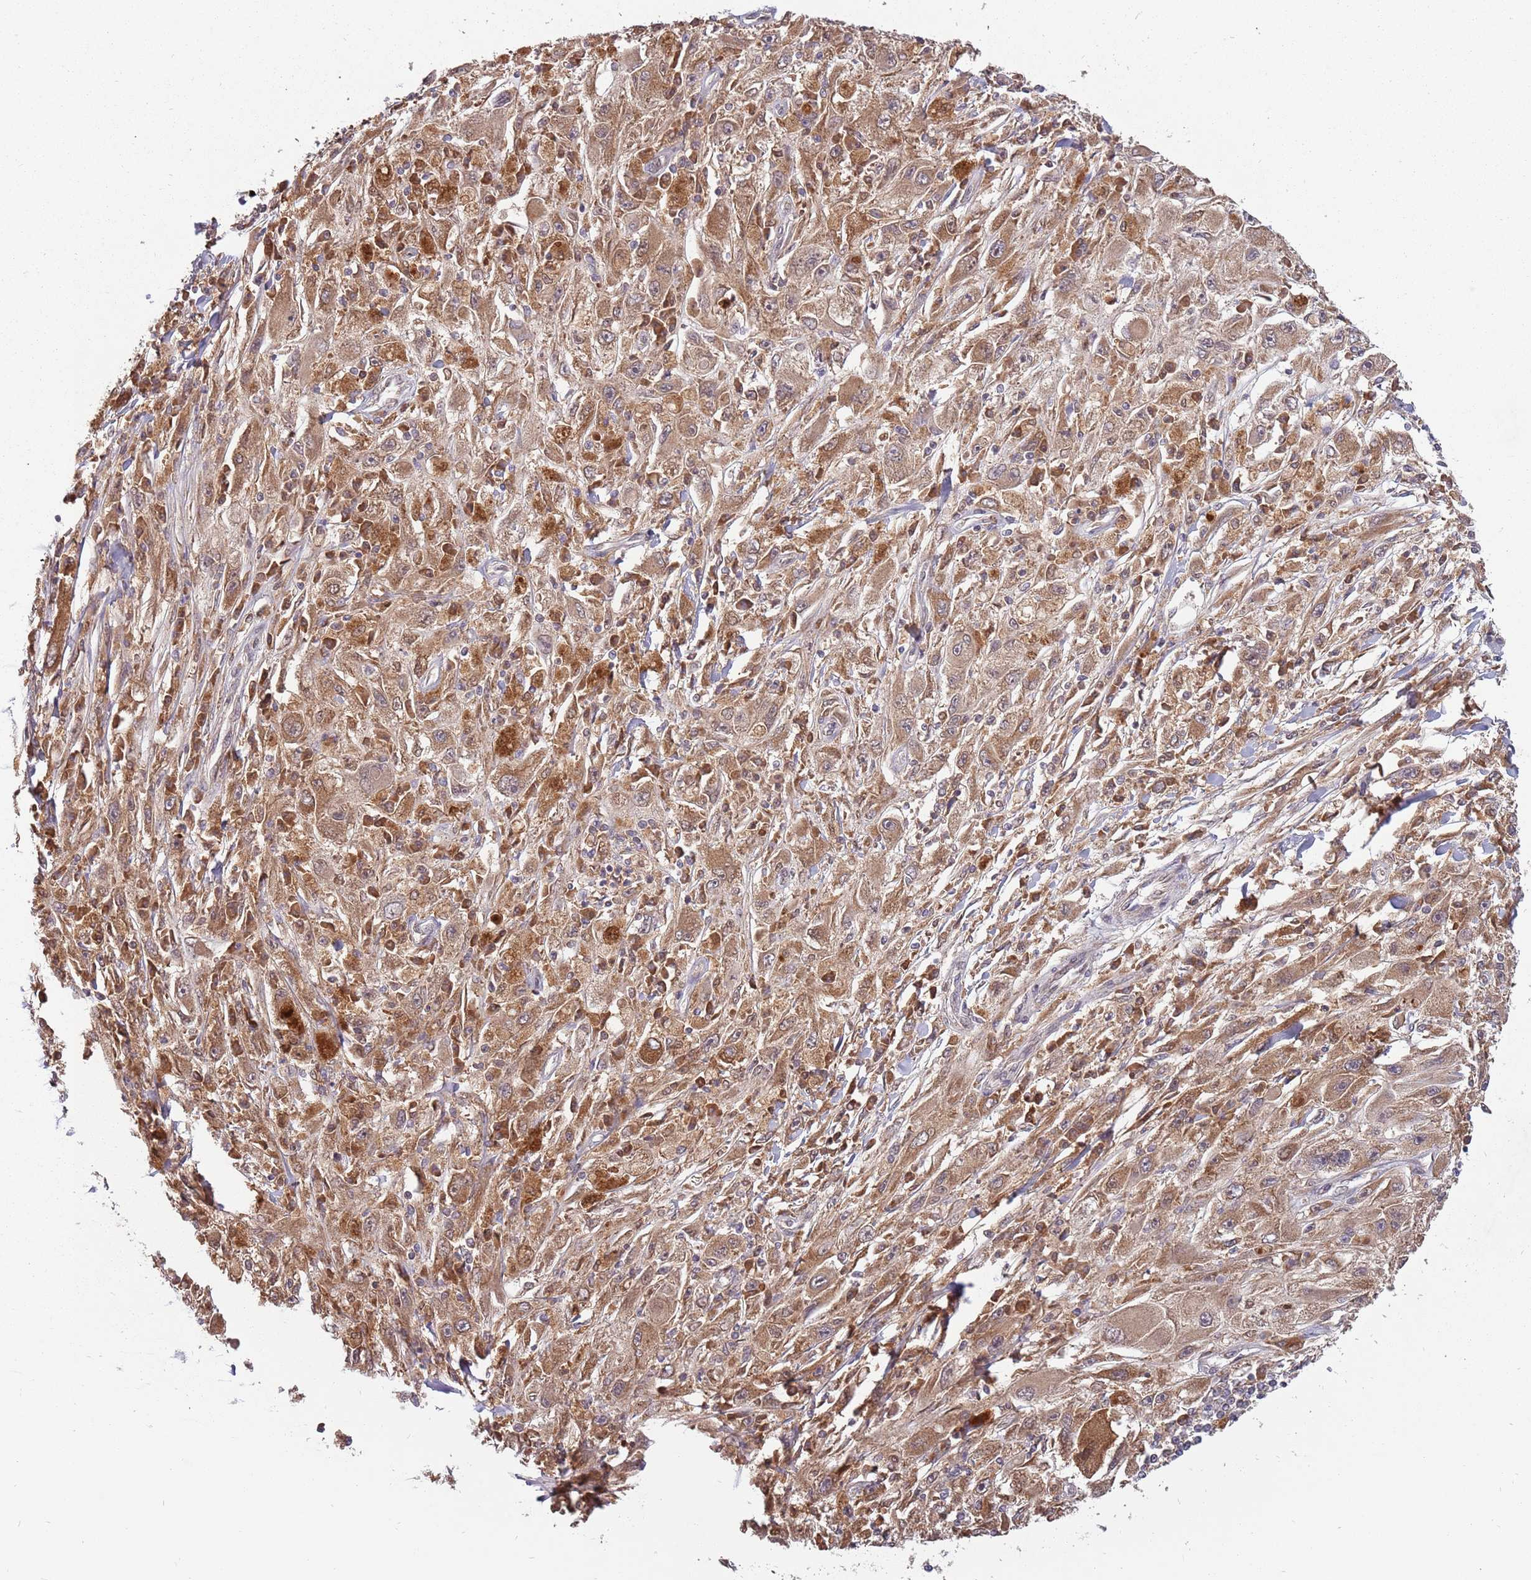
{"staining": {"intensity": "moderate", "quantity": ">75%", "location": "cytoplasmic/membranous"}, "tissue": "melanoma", "cell_type": "Tumor cells", "image_type": "cancer", "snomed": [{"axis": "morphology", "description": "Malignant melanoma, Metastatic site"}, {"axis": "topography", "description": "Skin"}], "caption": "A high-resolution image shows IHC staining of melanoma, which demonstrates moderate cytoplasmic/membranous positivity in approximately >75% of tumor cells.", "gene": "USP32", "patient": {"sex": "male", "age": 53}}